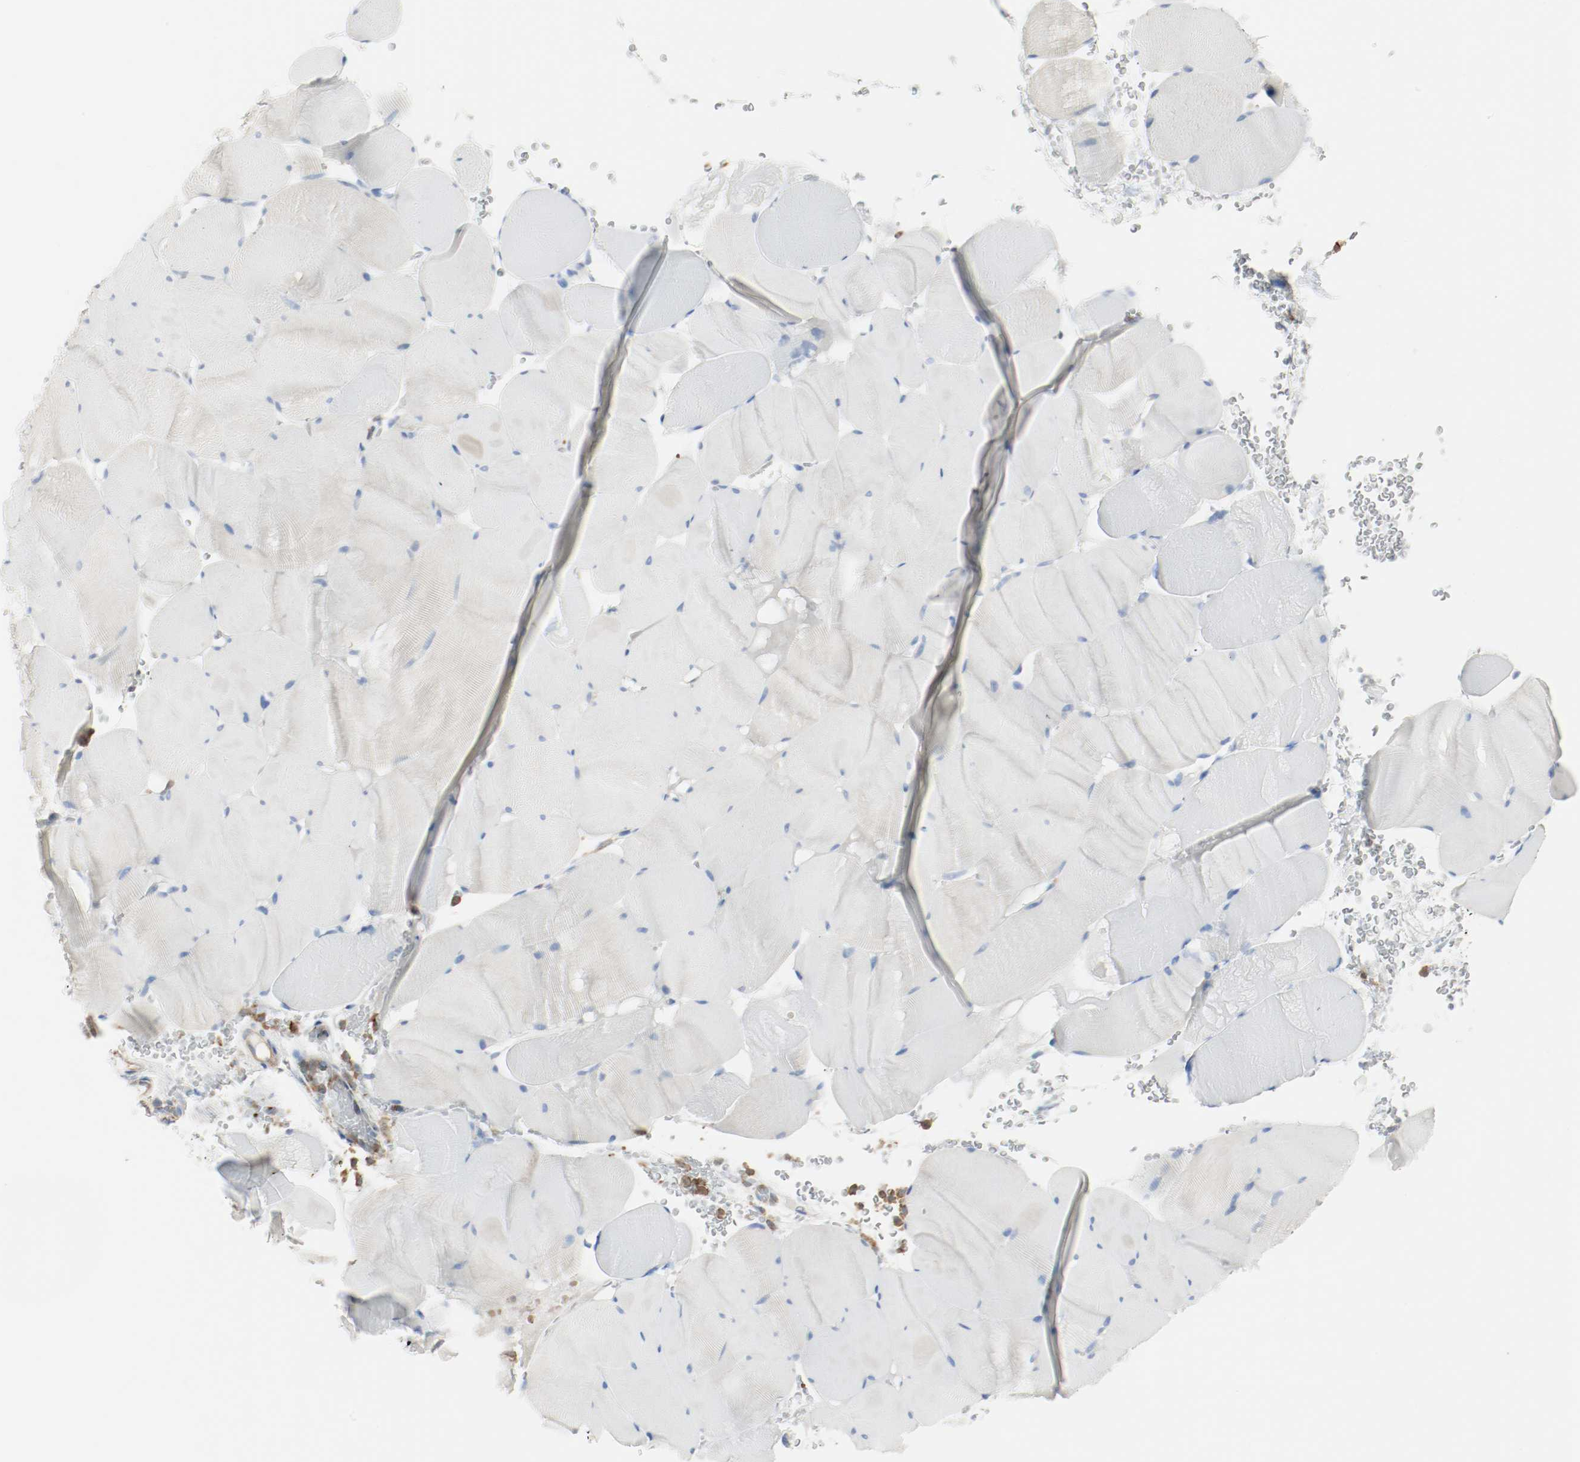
{"staining": {"intensity": "negative", "quantity": "none", "location": "none"}, "tissue": "skeletal muscle", "cell_type": "Myocytes", "image_type": "normal", "snomed": [{"axis": "morphology", "description": "Normal tissue, NOS"}, {"axis": "topography", "description": "Skeletal muscle"}], "caption": "High power microscopy image of an immunohistochemistry photomicrograph of normal skeletal muscle, revealing no significant positivity in myocytes. The staining was performed using DAB to visualize the protein expression in brown, while the nuclei were stained in blue with hematoxylin (Magnification: 20x).", "gene": "ARPC1B", "patient": {"sex": "male", "age": 62}}